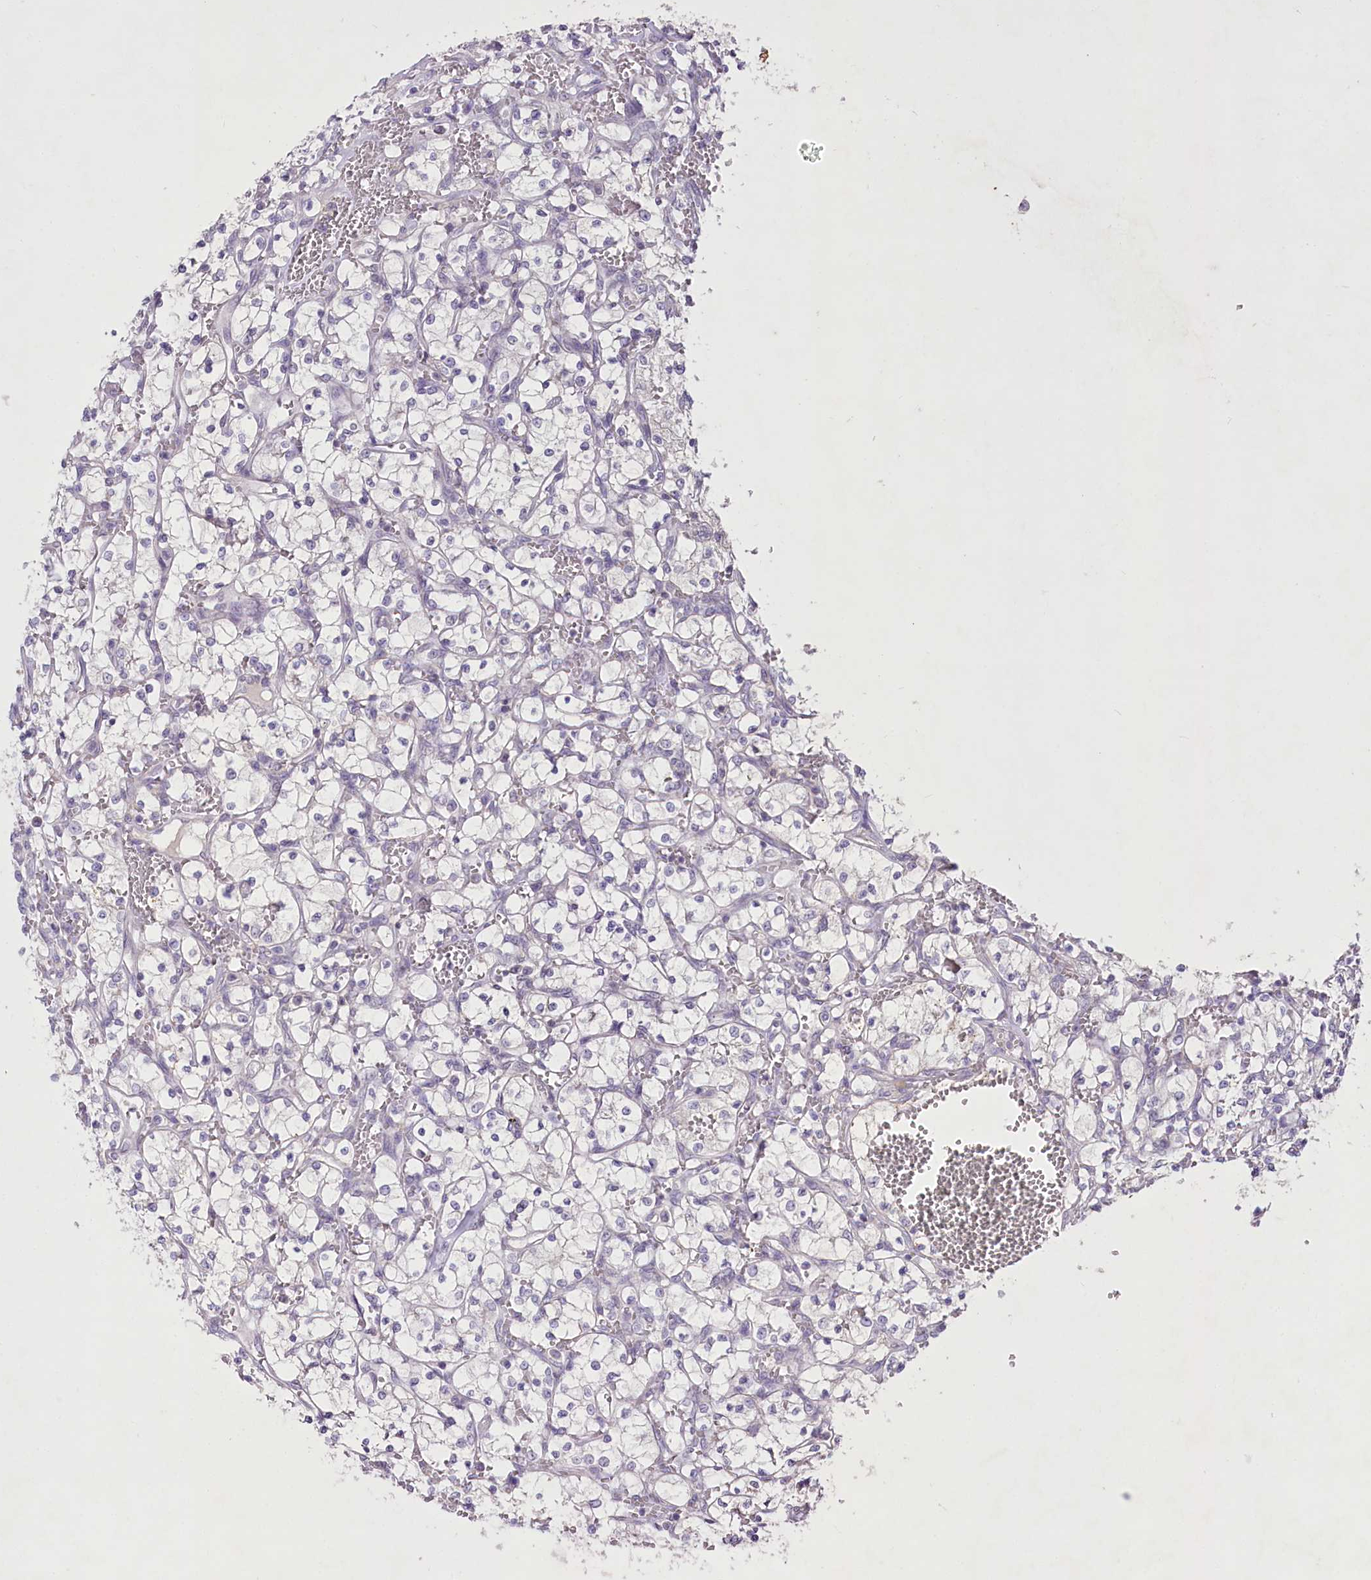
{"staining": {"intensity": "negative", "quantity": "none", "location": "none"}, "tissue": "renal cancer", "cell_type": "Tumor cells", "image_type": "cancer", "snomed": [{"axis": "morphology", "description": "Adenocarcinoma, NOS"}, {"axis": "topography", "description": "Kidney"}], "caption": "Immunohistochemistry micrograph of neoplastic tissue: human renal cancer (adenocarcinoma) stained with DAB reveals no significant protein staining in tumor cells.", "gene": "ENPP1", "patient": {"sex": "female", "age": 69}}